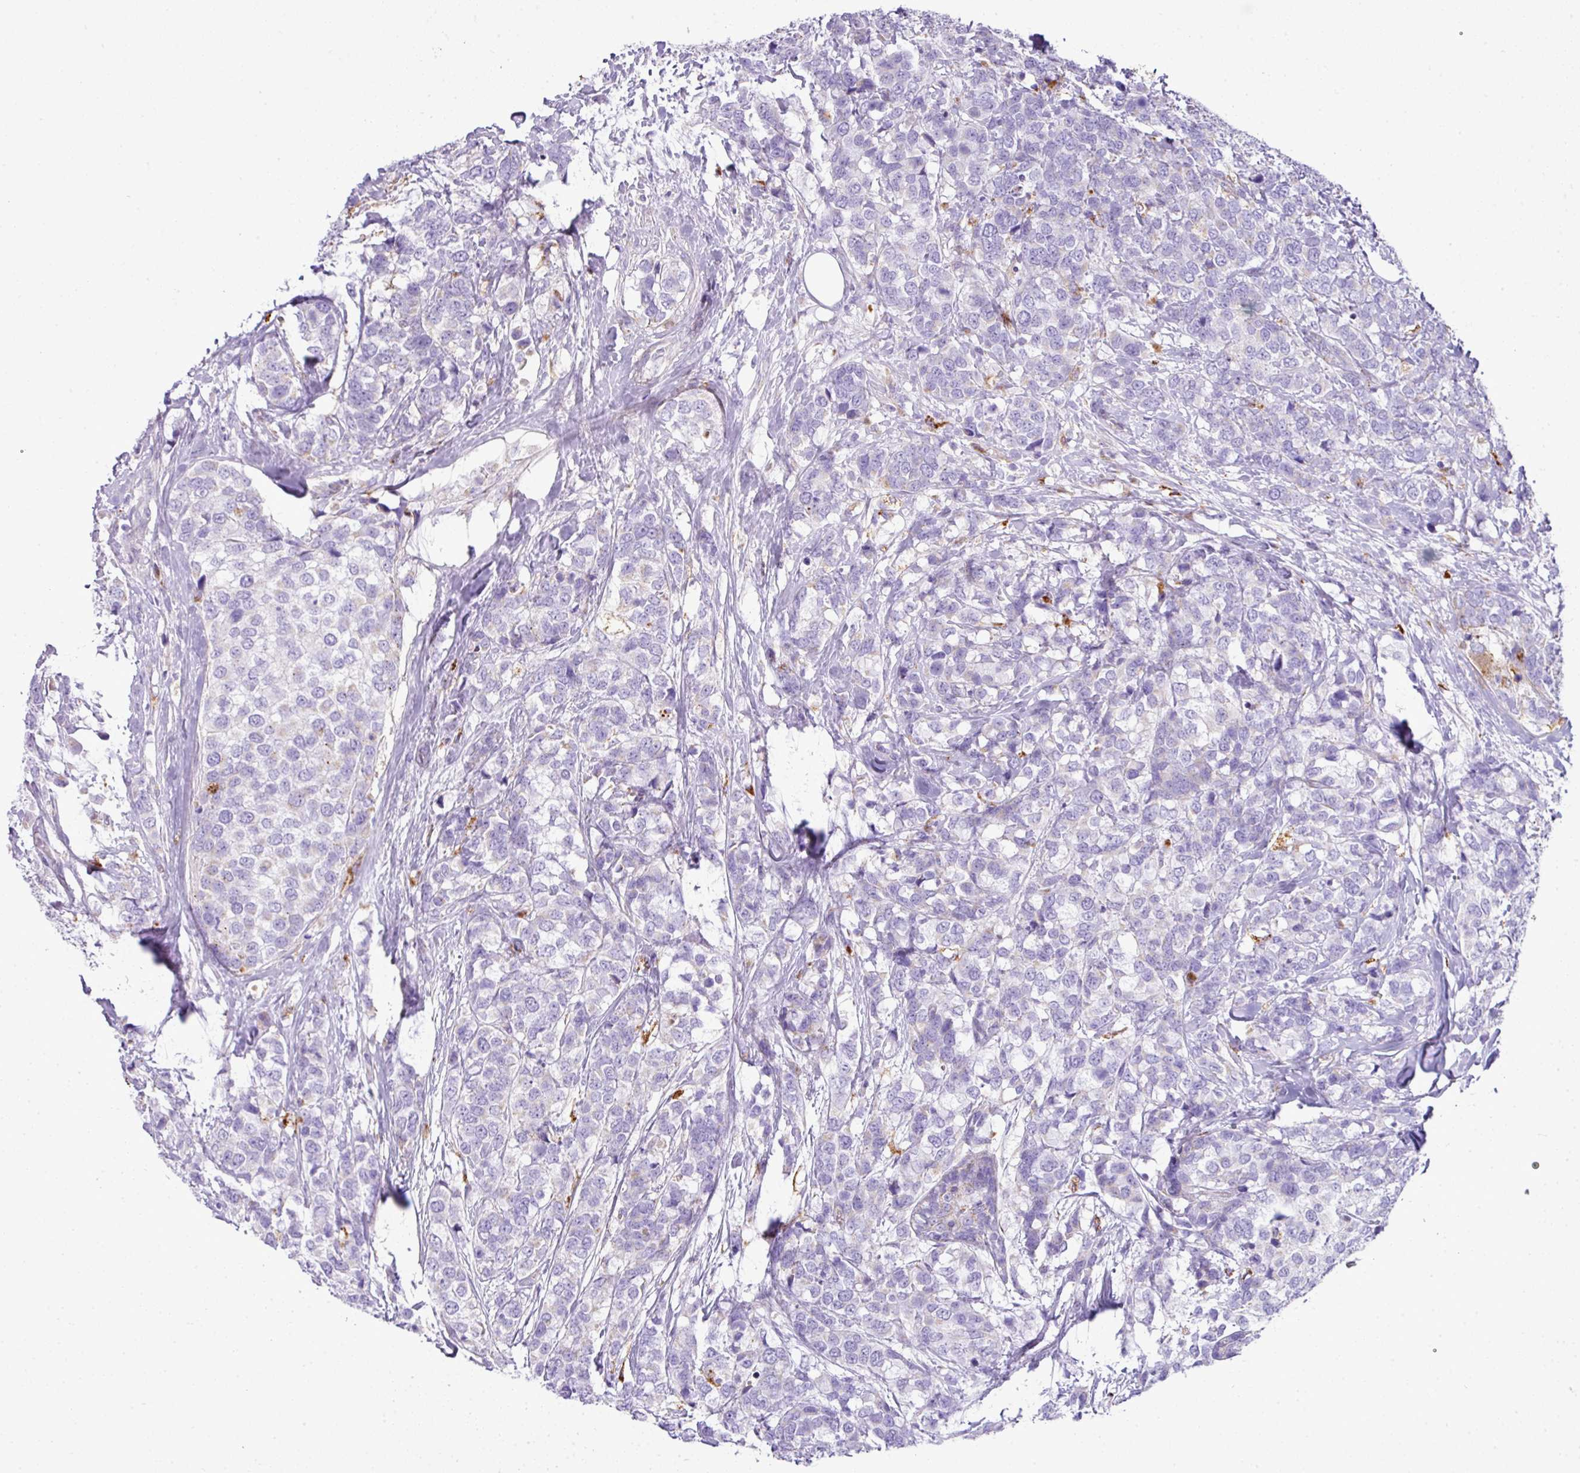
{"staining": {"intensity": "negative", "quantity": "none", "location": "none"}, "tissue": "breast cancer", "cell_type": "Tumor cells", "image_type": "cancer", "snomed": [{"axis": "morphology", "description": "Lobular carcinoma"}, {"axis": "topography", "description": "Breast"}], "caption": "Tumor cells show no significant staining in breast cancer (lobular carcinoma). (DAB immunohistochemistry, high magnification).", "gene": "PGAP4", "patient": {"sex": "female", "age": 59}}